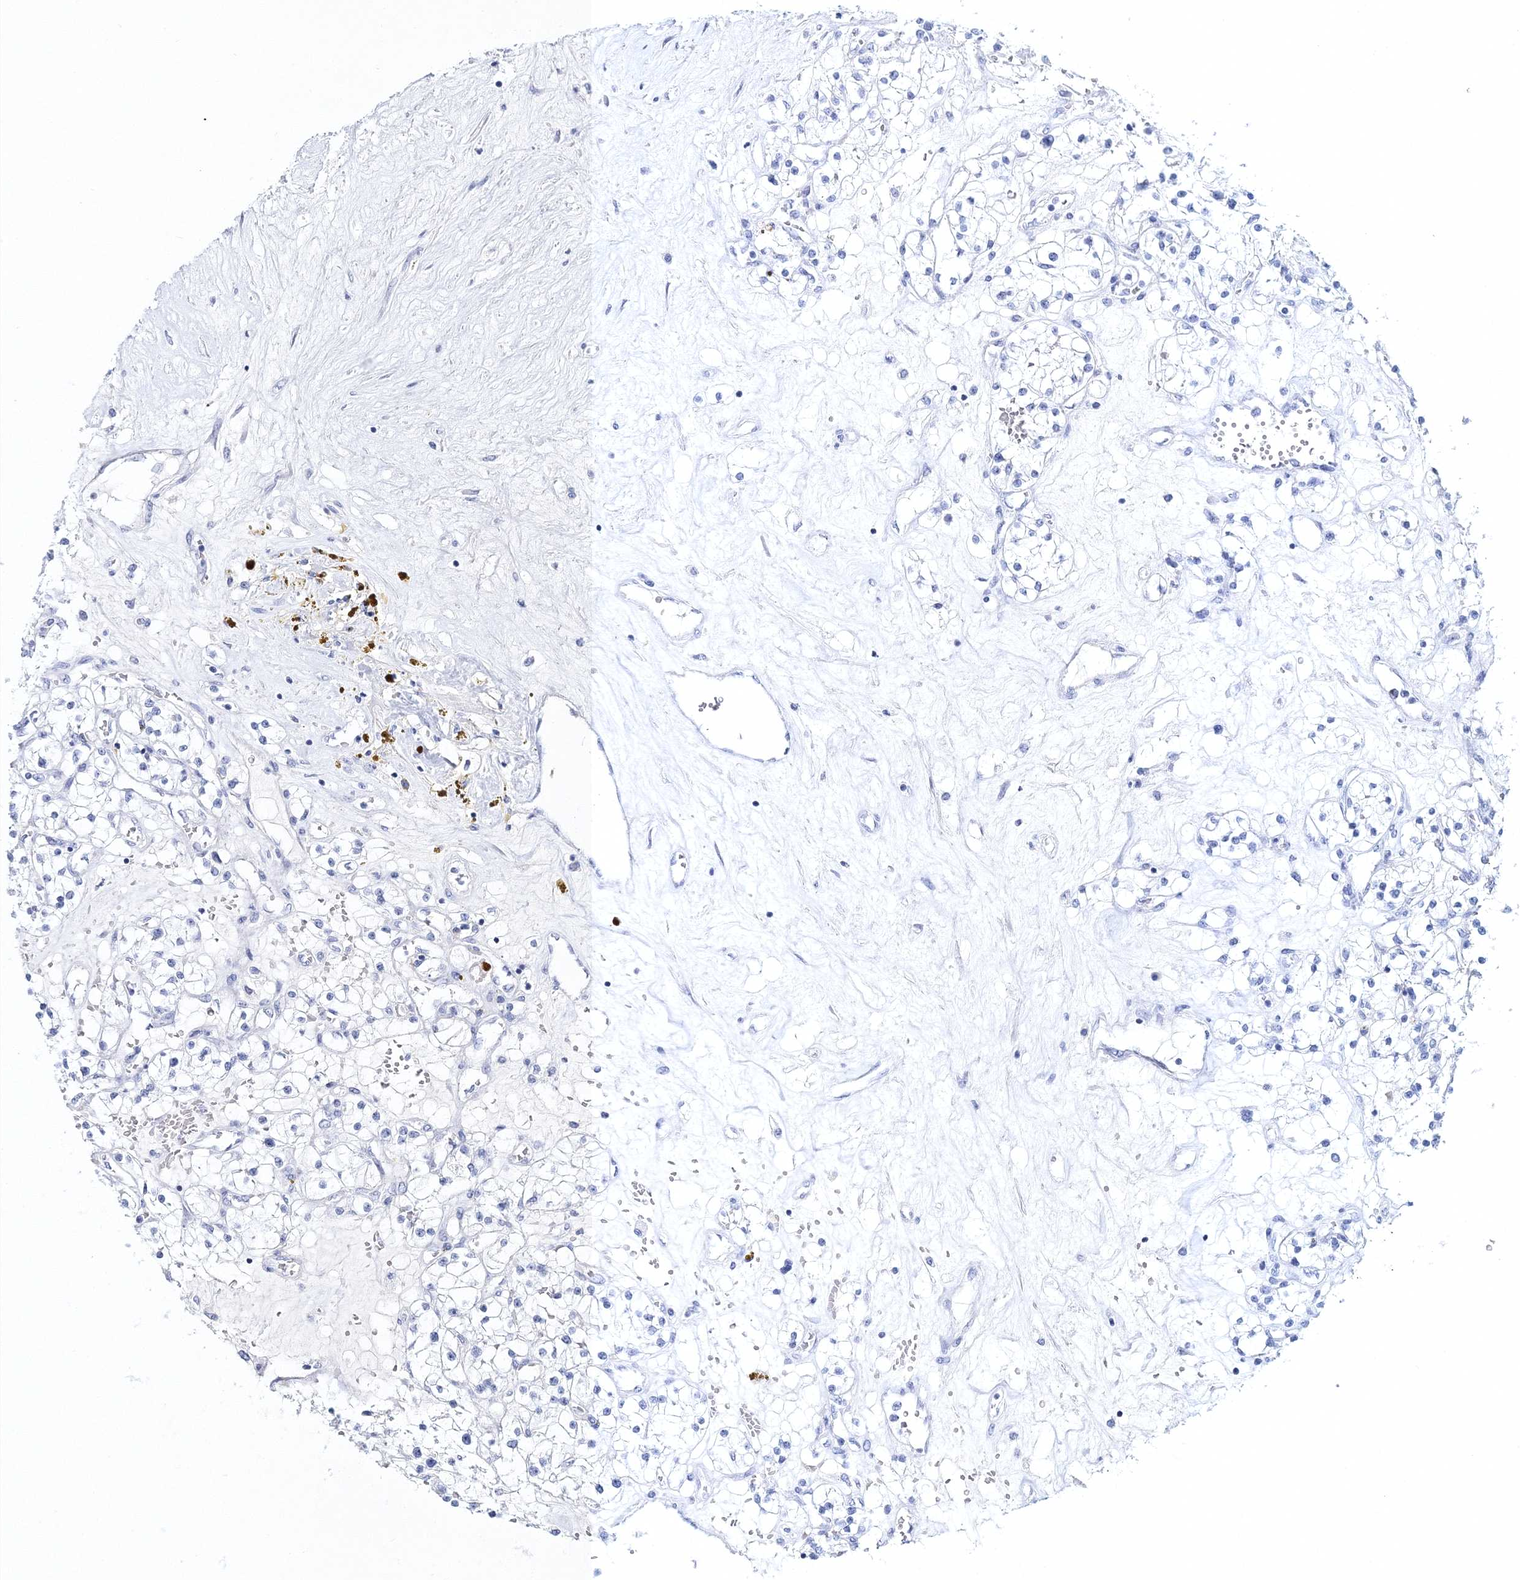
{"staining": {"intensity": "negative", "quantity": "none", "location": "none"}, "tissue": "renal cancer", "cell_type": "Tumor cells", "image_type": "cancer", "snomed": [{"axis": "morphology", "description": "Normal tissue, NOS"}, {"axis": "morphology", "description": "Adenocarcinoma, NOS"}, {"axis": "topography", "description": "Kidney"}], "caption": "A high-resolution photomicrograph shows IHC staining of renal cancer, which shows no significant expression in tumor cells. (DAB (3,3'-diaminobenzidine) immunohistochemistry (IHC), high magnification).", "gene": "MYOZ2", "patient": {"sex": "male", "age": 68}}